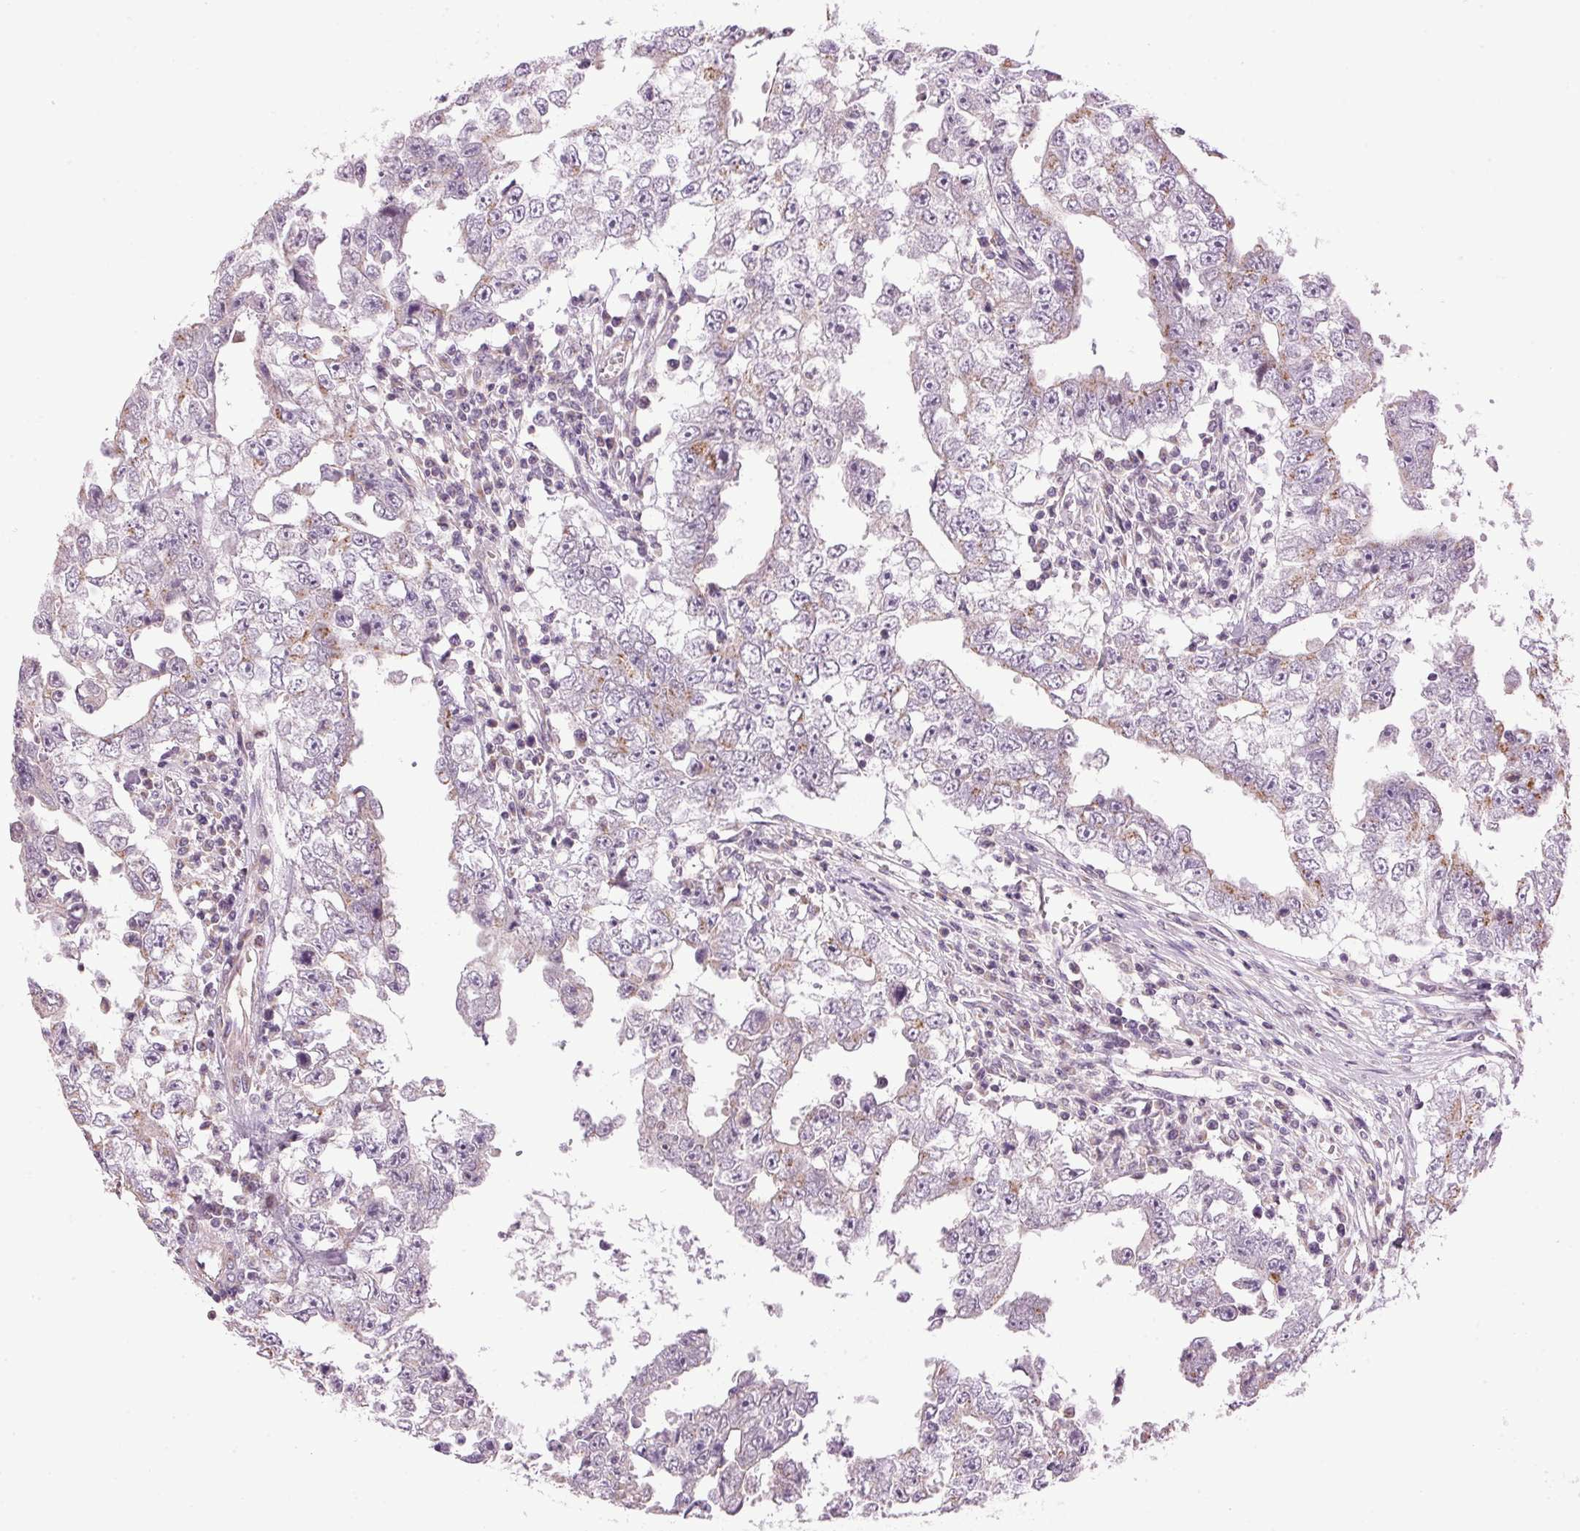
{"staining": {"intensity": "moderate", "quantity": "<25%", "location": "cytoplasmic/membranous"}, "tissue": "testis cancer", "cell_type": "Tumor cells", "image_type": "cancer", "snomed": [{"axis": "morphology", "description": "Carcinoma, Embryonal, NOS"}, {"axis": "topography", "description": "Testis"}], "caption": "A brown stain shows moderate cytoplasmic/membranous staining of a protein in embryonal carcinoma (testis) tumor cells.", "gene": "GOLPH3", "patient": {"sex": "male", "age": 36}}